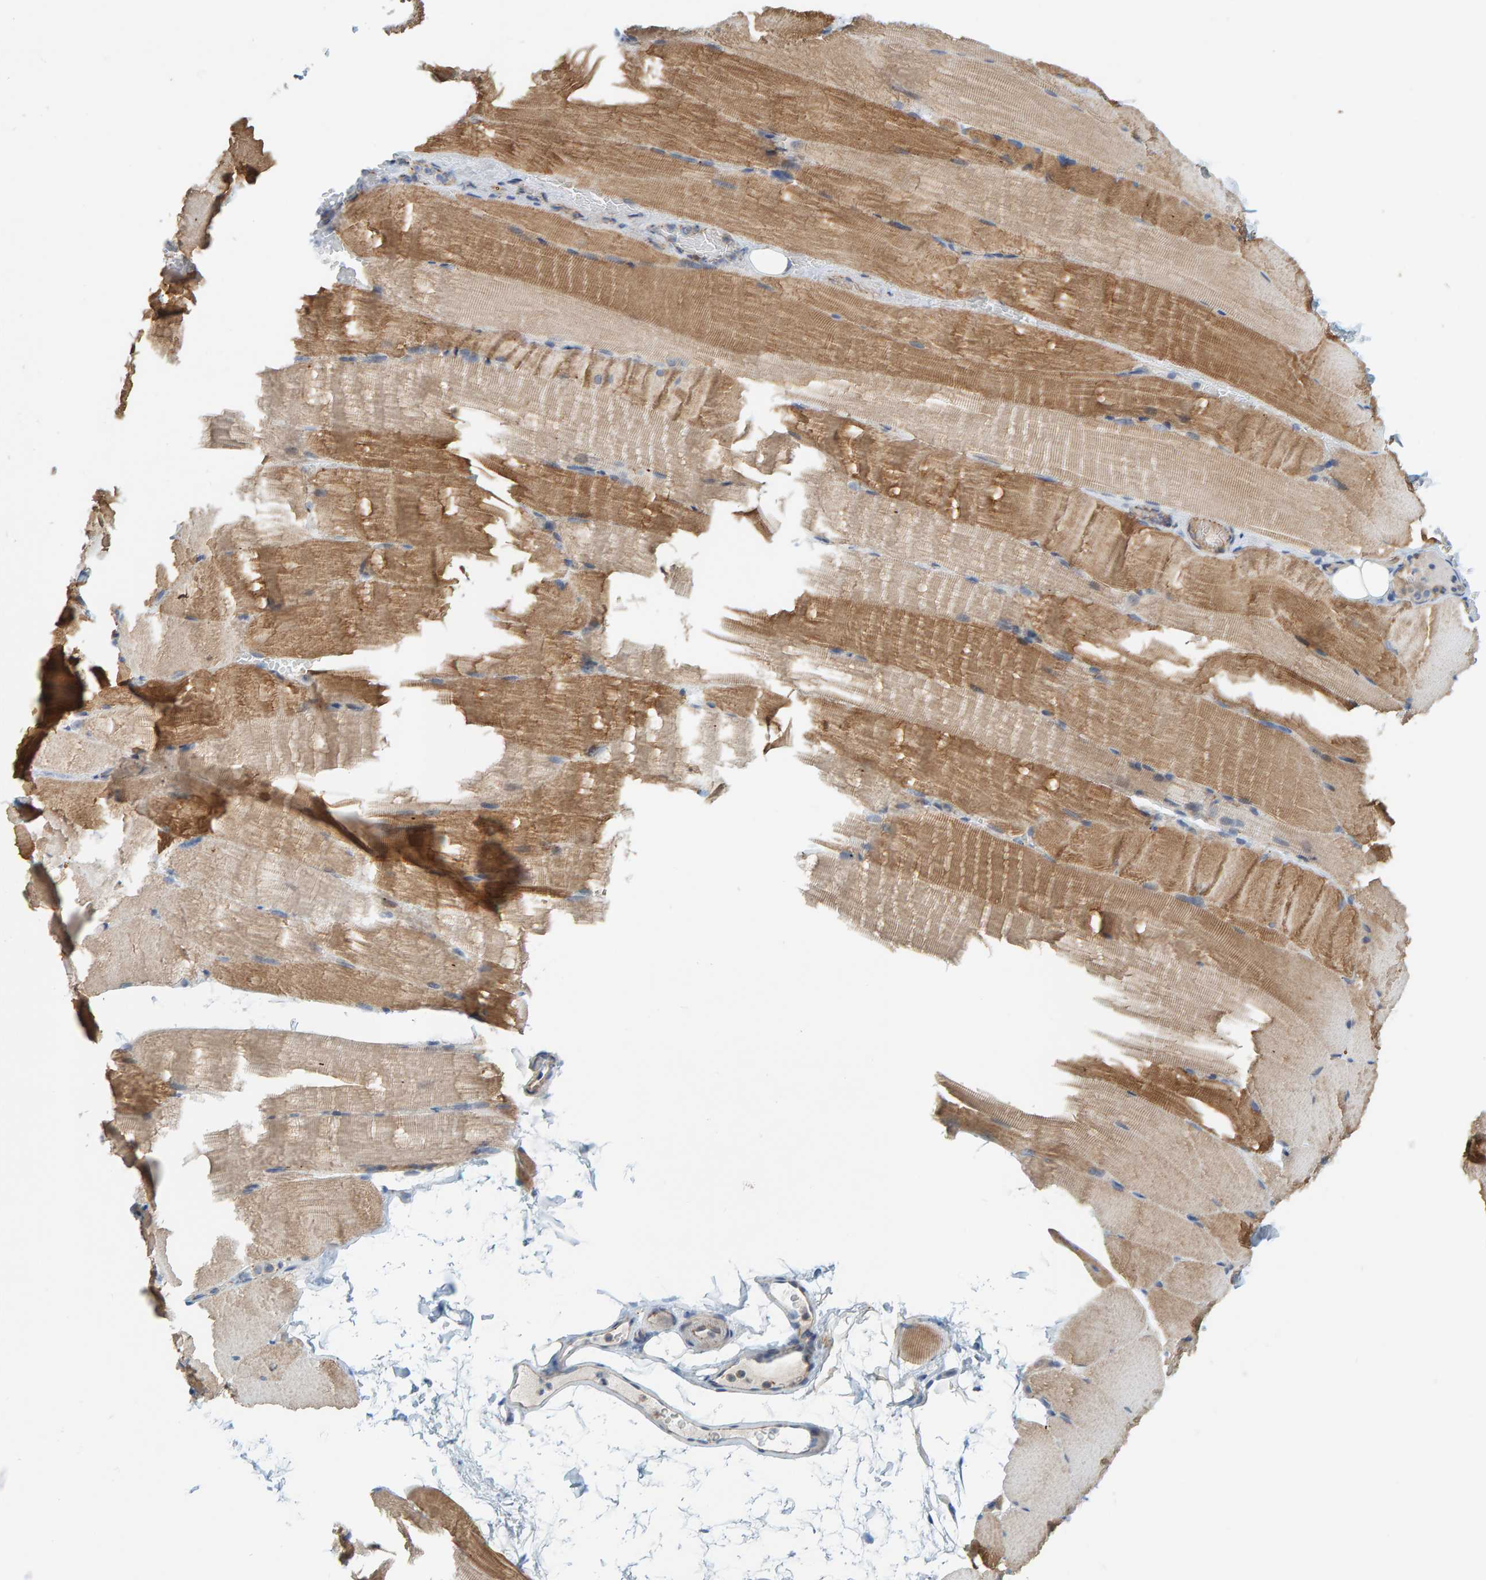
{"staining": {"intensity": "moderate", "quantity": ">75%", "location": "cytoplasmic/membranous"}, "tissue": "skeletal muscle", "cell_type": "Myocytes", "image_type": "normal", "snomed": [{"axis": "morphology", "description": "Normal tissue, NOS"}, {"axis": "topography", "description": "Skeletal muscle"}, {"axis": "topography", "description": "Parathyroid gland"}], "caption": "Brown immunohistochemical staining in unremarkable human skeletal muscle shows moderate cytoplasmic/membranous positivity in approximately >75% of myocytes.", "gene": "KRBA2", "patient": {"sex": "female", "age": 37}}